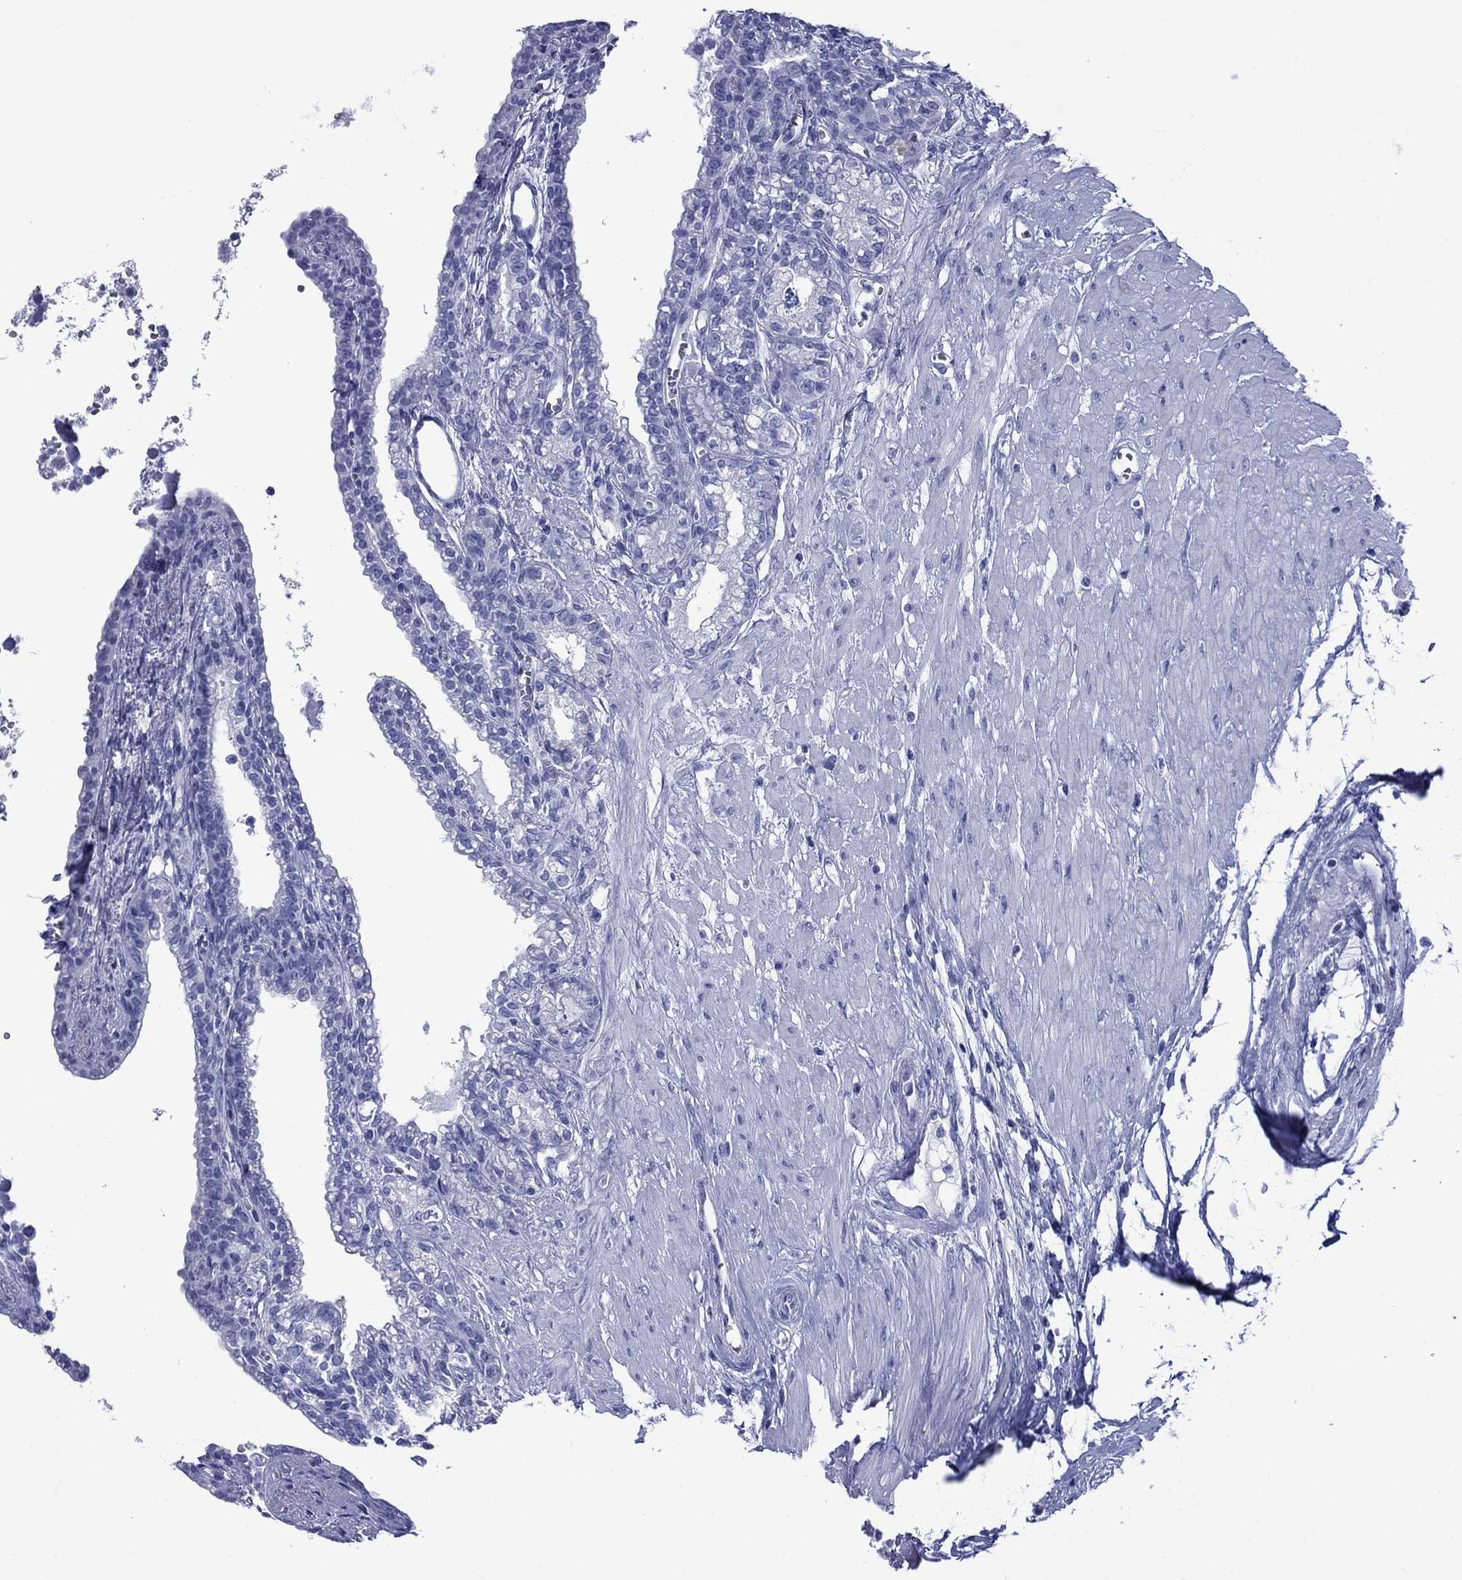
{"staining": {"intensity": "negative", "quantity": "none", "location": "none"}, "tissue": "seminal vesicle", "cell_type": "Glandular cells", "image_type": "normal", "snomed": [{"axis": "morphology", "description": "Normal tissue, NOS"}, {"axis": "morphology", "description": "Urothelial carcinoma, NOS"}, {"axis": "topography", "description": "Urinary bladder"}, {"axis": "topography", "description": "Seminal veicle"}], "caption": "The photomicrograph reveals no significant positivity in glandular cells of seminal vesicle.", "gene": "GIP", "patient": {"sex": "male", "age": 76}}